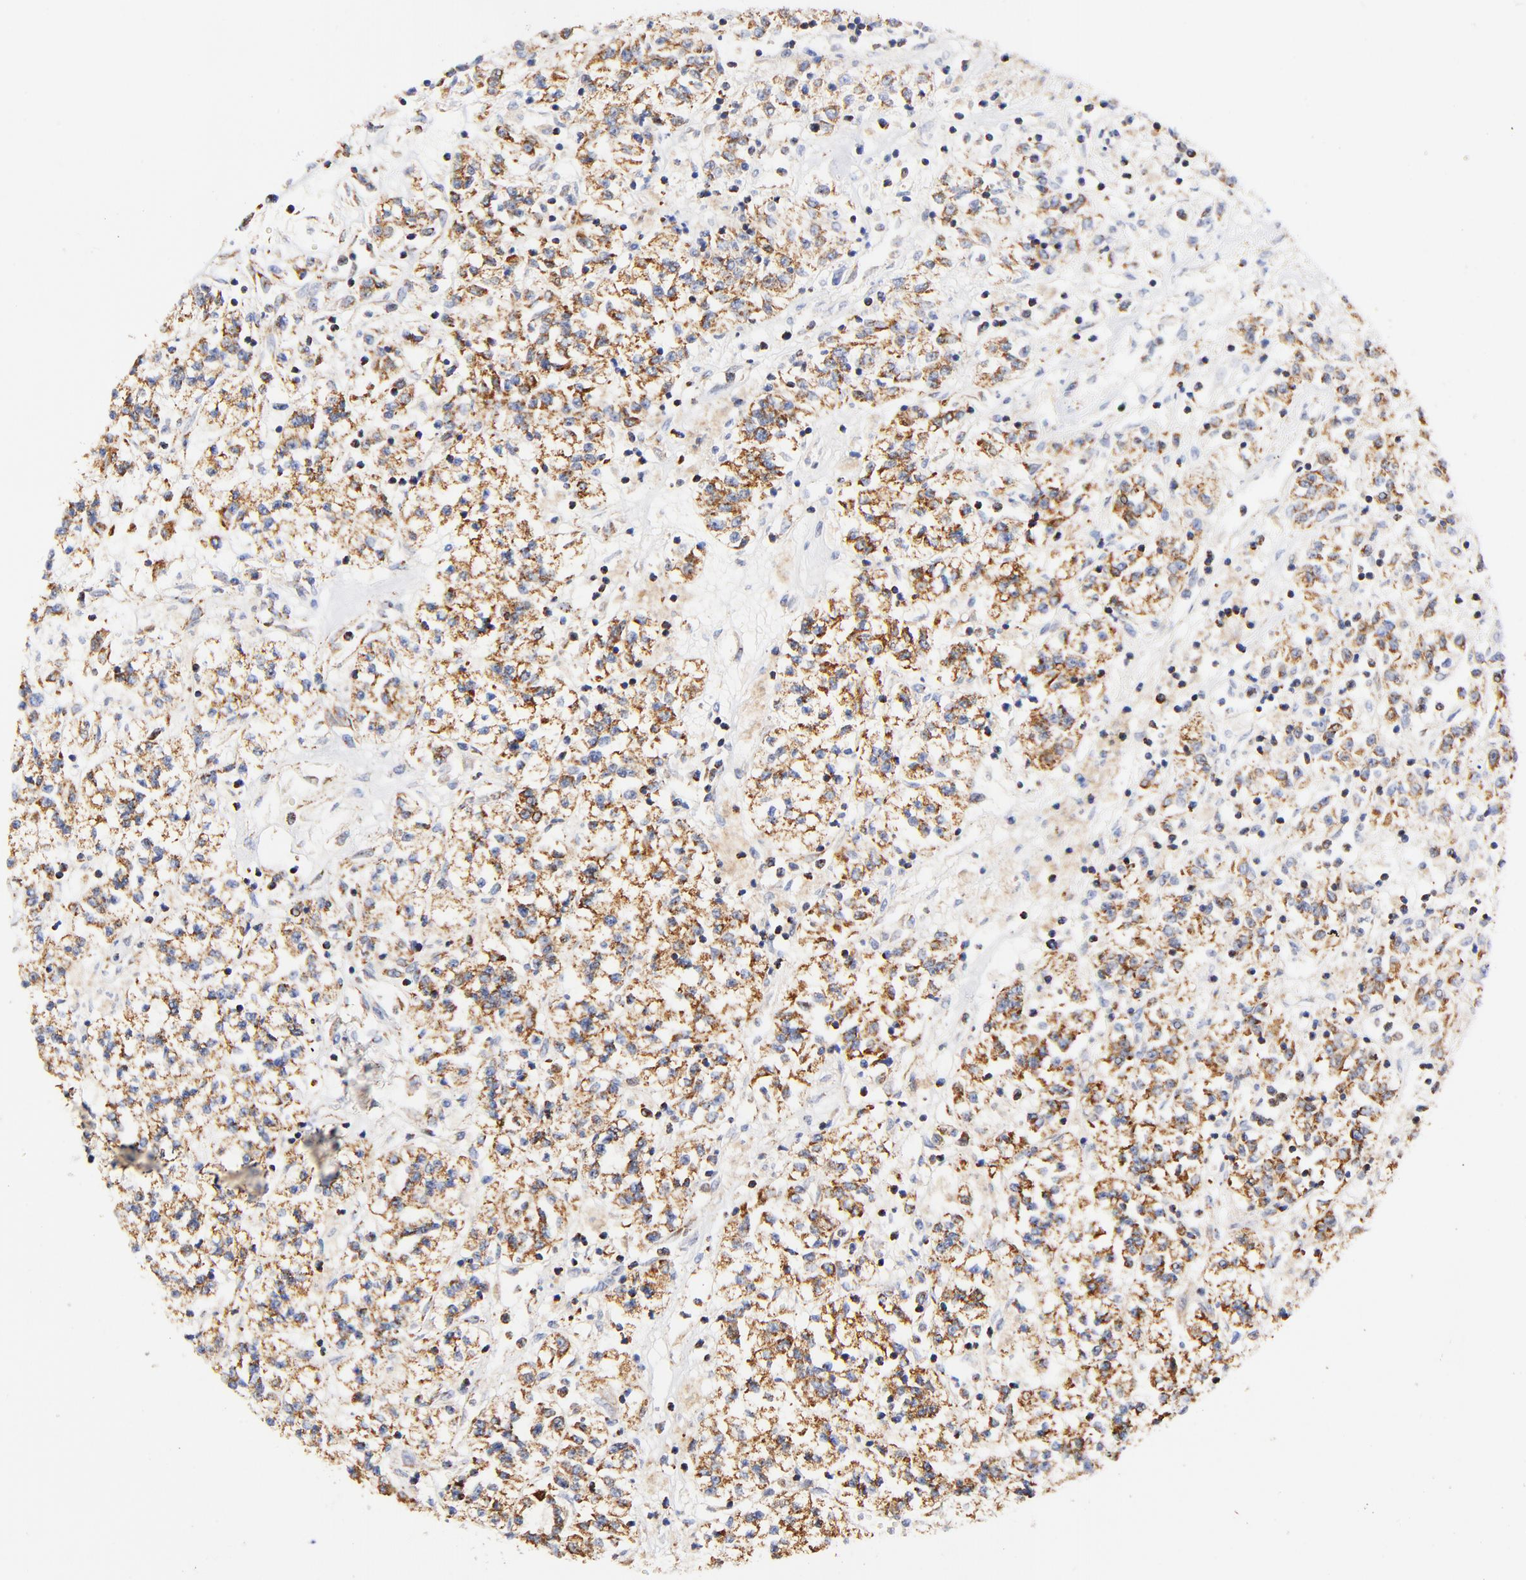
{"staining": {"intensity": "moderate", "quantity": ">75%", "location": "cytoplasmic/membranous"}, "tissue": "renal cancer", "cell_type": "Tumor cells", "image_type": "cancer", "snomed": [{"axis": "morphology", "description": "Adenocarcinoma, NOS"}, {"axis": "topography", "description": "Kidney"}], "caption": "This photomicrograph demonstrates immunohistochemistry staining of renal cancer (adenocarcinoma), with medium moderate cytoplasmic/membranous expression in approximately >75% of tumor cells.", "gene": "ATP5F1D", "patient": {"sex": "female", "age": 76}}